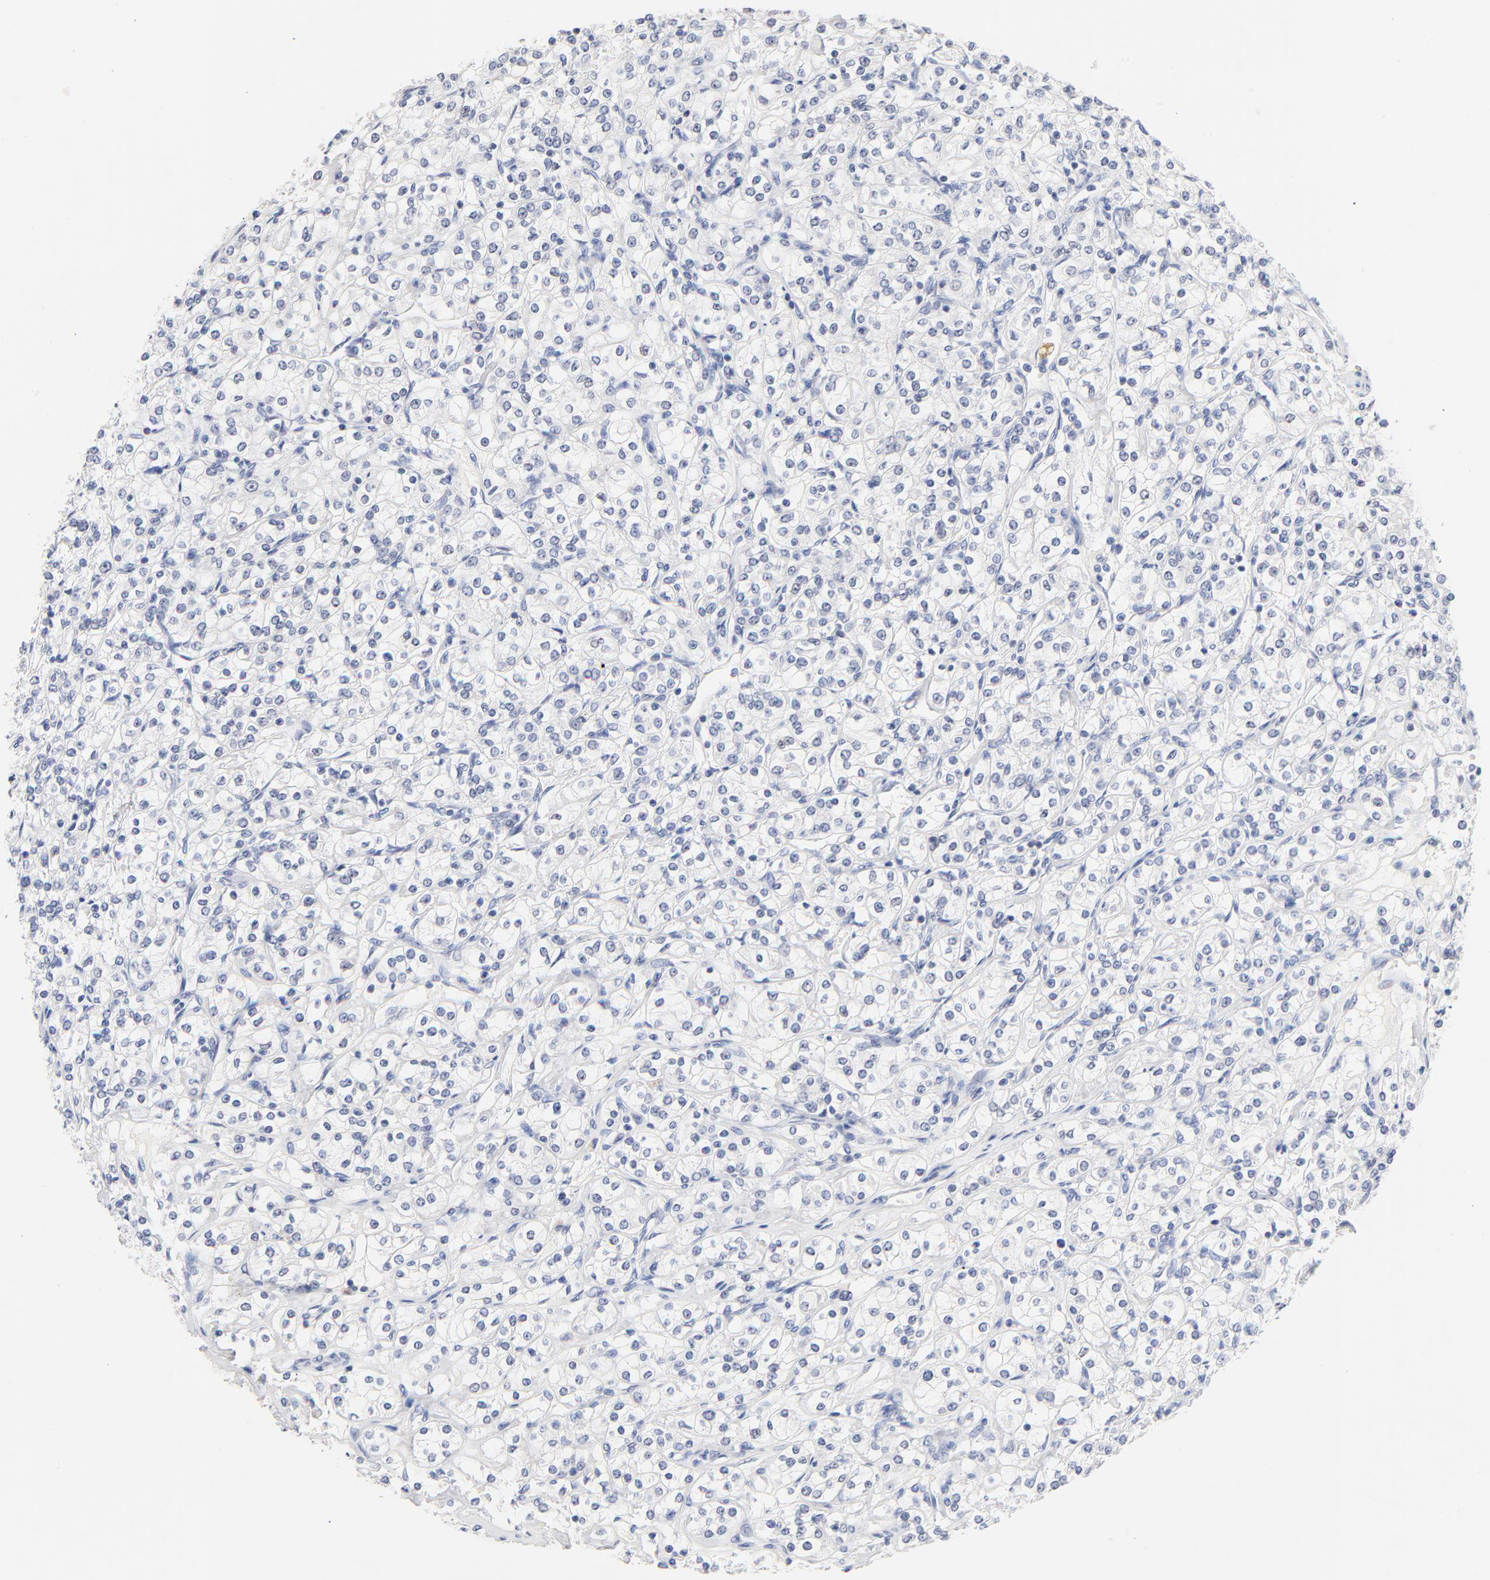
{"staining": {"intensity": "negative", "quantity": "none", "location": "none"}, "tissue": "renal cancer", "cell_type": "Tumor cells", "image_type": "cancer", "snomed": [{"axis": "morphology", "description": "Adenocarcinoma, NOS"}, {"axis": "topography", "description": "Kidney"}], "caption": "An image of human renal cancer is negative for staining in tumor cells. (Stains: DAB (3,3'-diaminobenzidine) IHC with hematoxylin counter stain, Microscopy: brightfield microscopy at high magnification).", "gene": "ORC2", "patient": {"sex": "male", "age": 77}}